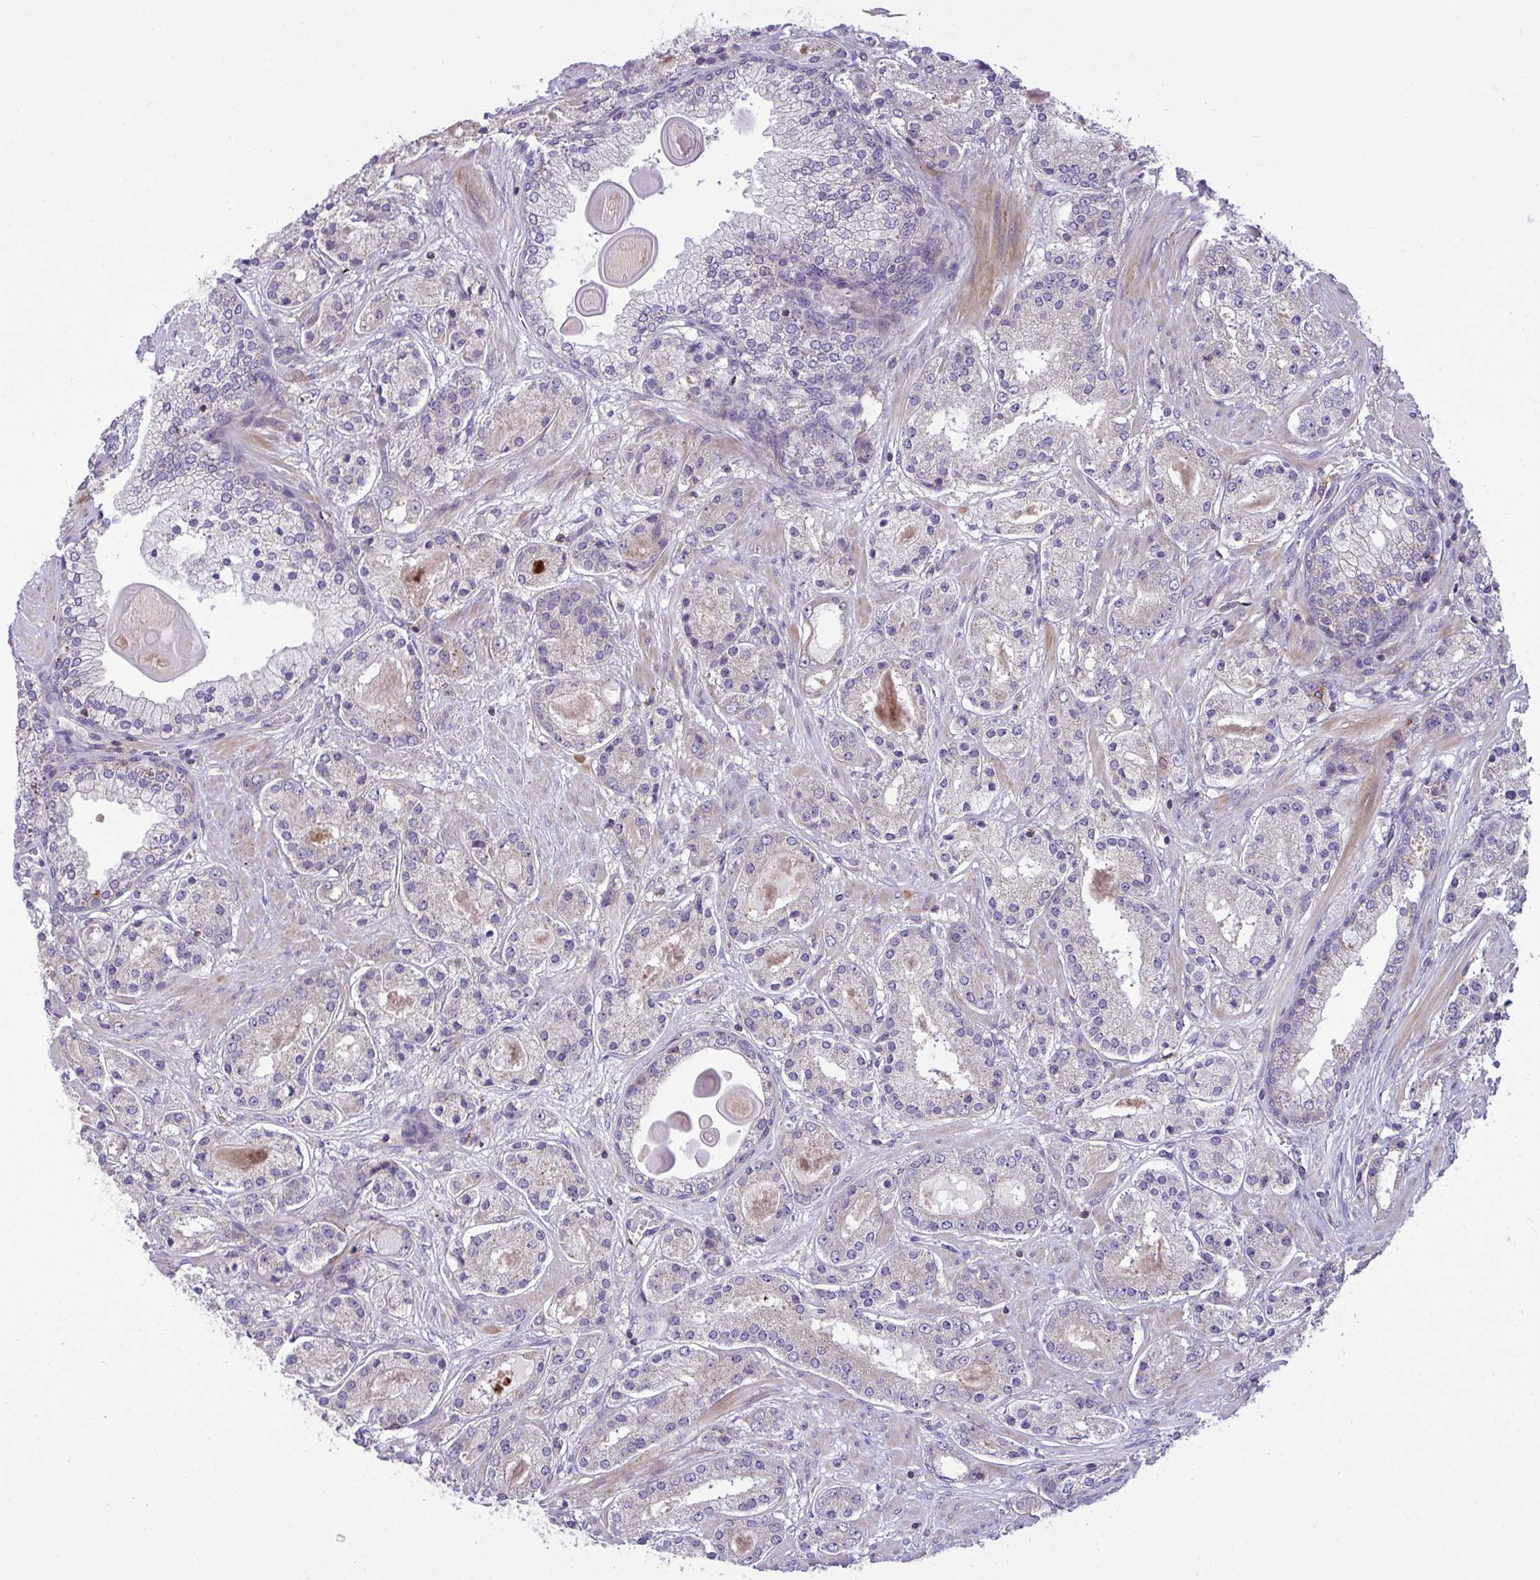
{"staining": {"intensity": "negative", "quantity": "none", "location": "none"}, "tissue": "prostate cancer", "cell_type": "Tumor cells", "image_type": "cancer", "snomed": [{"axis": "morphology", "description": "Adenocarcinoma, High grade"}, {"axis": "topography", "description": "Prostate"}], "caption": "This is an immunohistochemistry histopathology image of prostate cancer. There is no positivity in tumor cells.", "gene": "GRB14", "patient": {"sex": "male", "age": 67}}